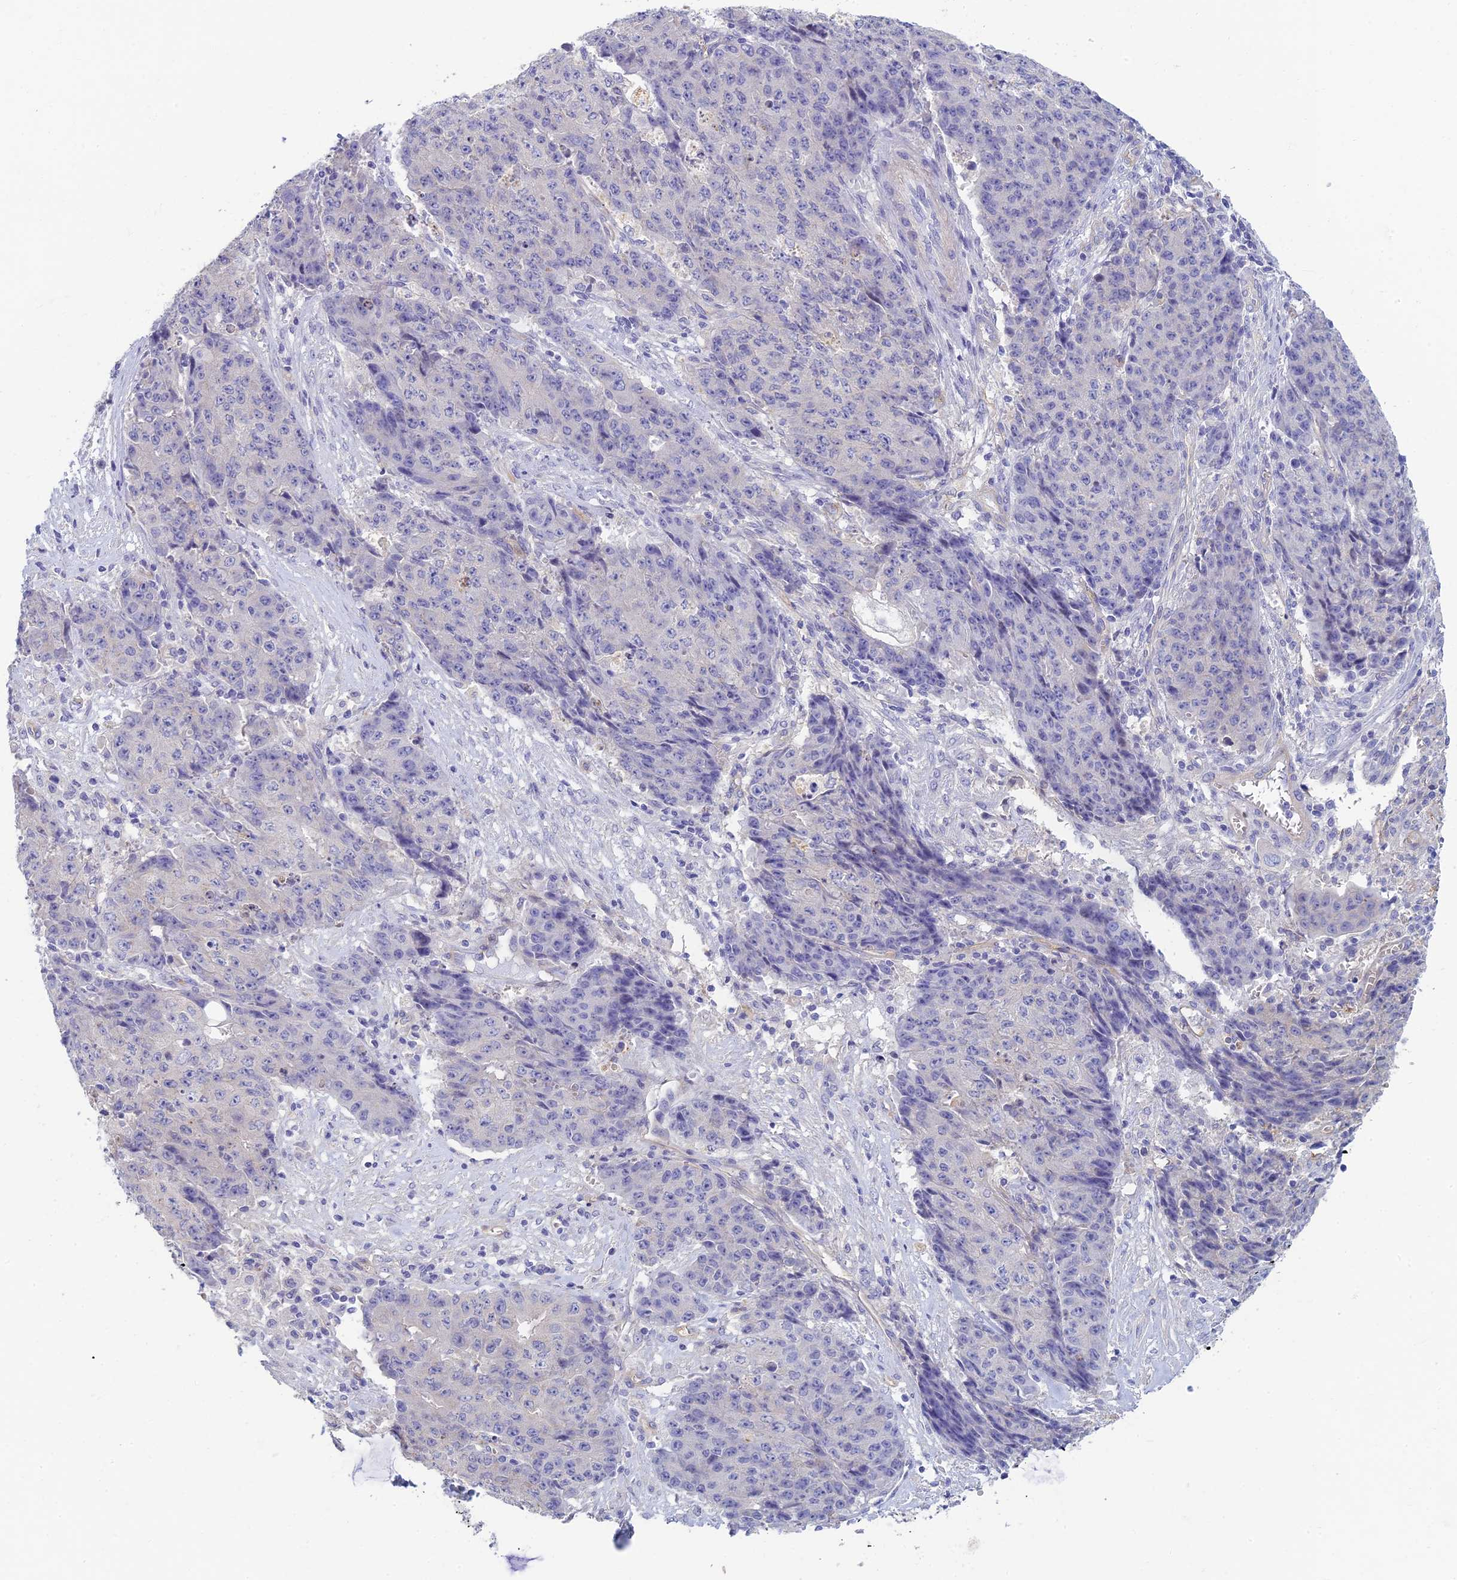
{"staining": {"intensity": "negative", "quantity": "none", "location": "none"}, "tissue": "ovarian cancer", "cell_type": "Tumor cells", "image_type": "cancer", "snomed": [{"axis": "morphology", "description": "Carcinoma, endometroid"}, {"axis": "topography", "description": "Ovary"}], "caption": "The image demonstrates no staining of tumor cells in ovarian cancer.", "gene": "NEURL1", "patient": {"sex": "female", "age": 42}}